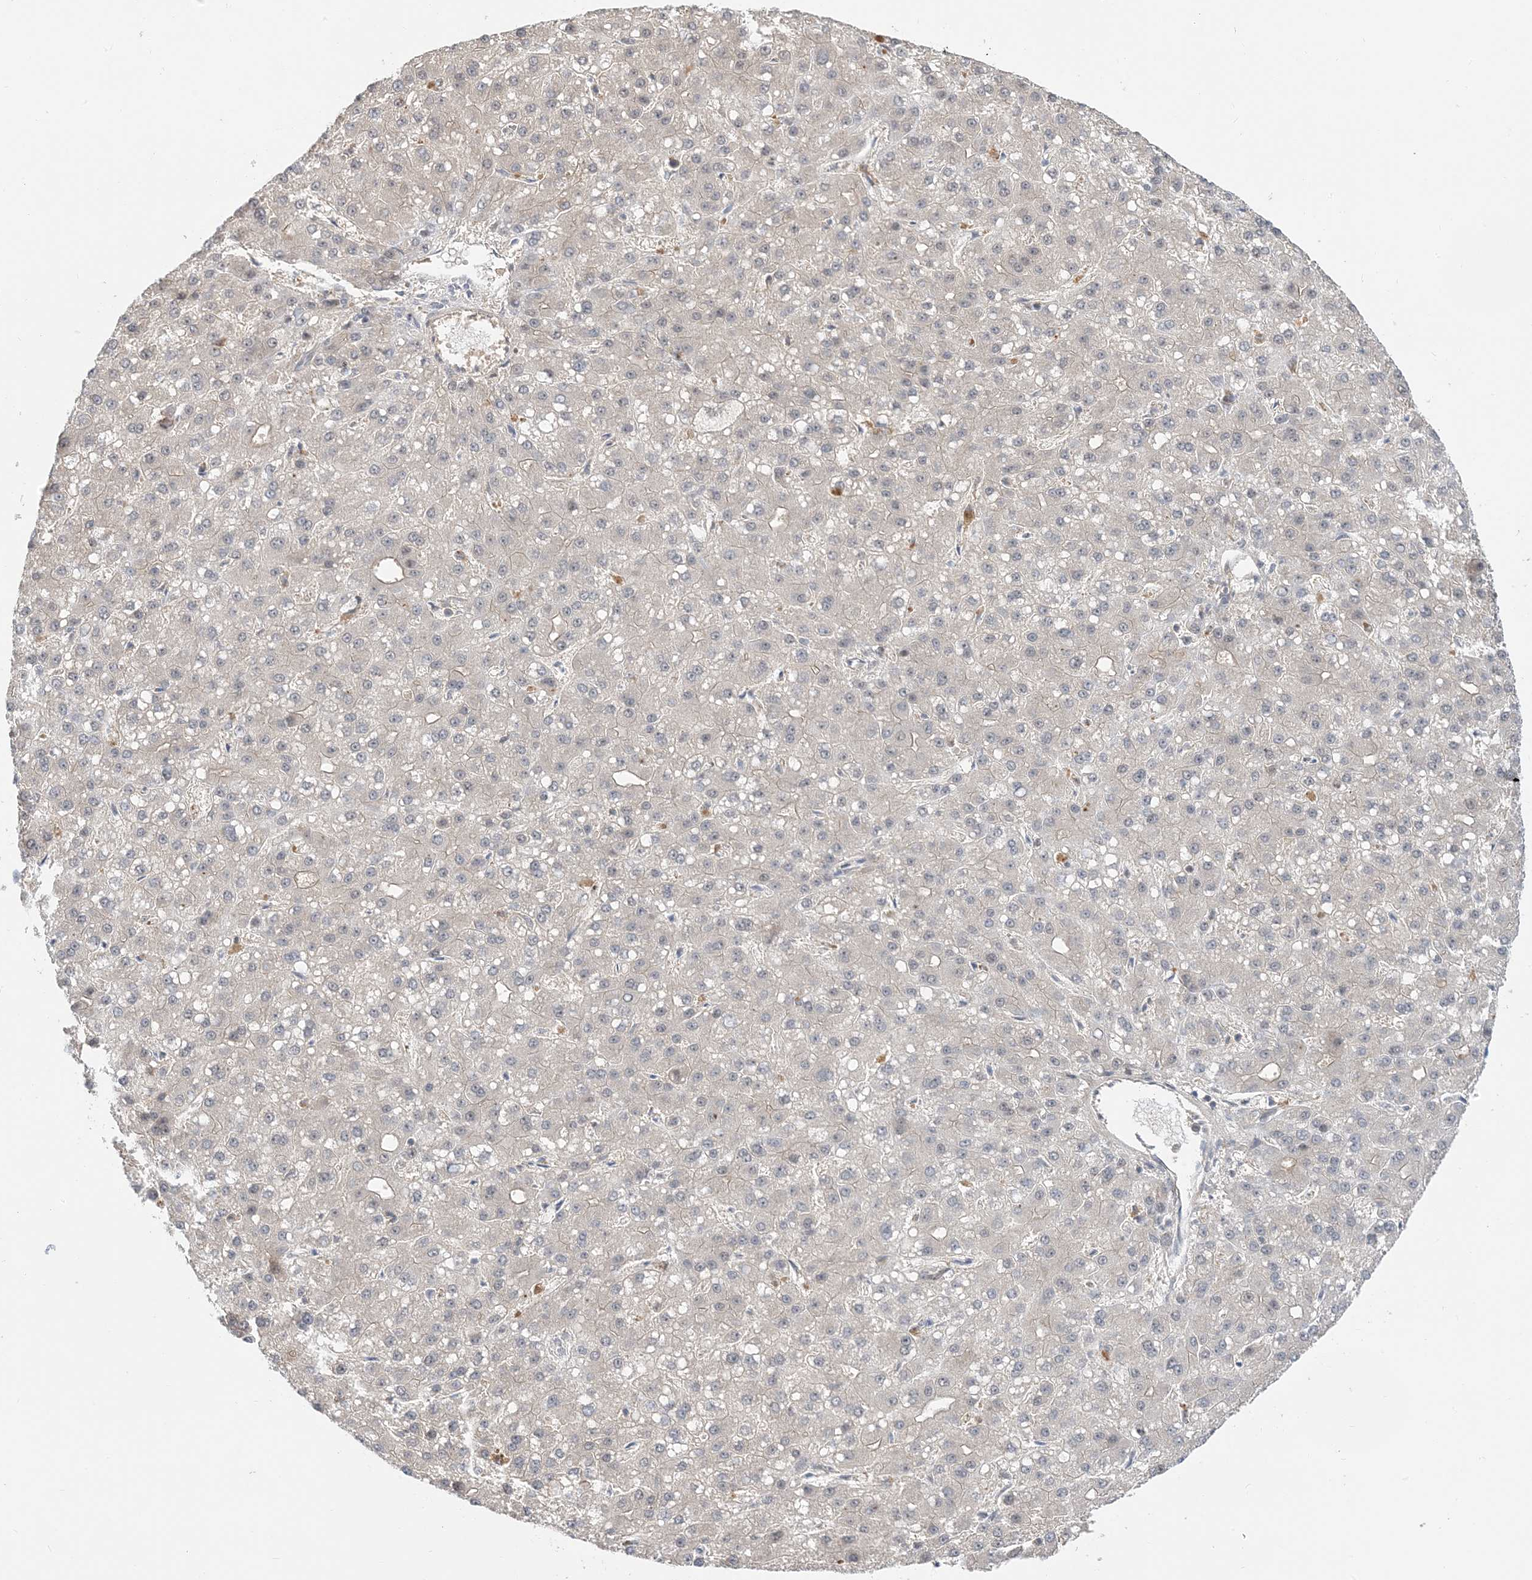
{"staining": {"intensity": "negative", "quantity": "none", "location": "none"}, "tissue": "liver cancer", "cell_type": "Tumor cells", "image_type": "cancer", "snomed": [{"axis": "morphology", "description": "Carcinoma, Hepatocellular, NOS"}, {"axis": "topography", "description": "Liver"}], "caption": "Protein analysis of liver cancer demonstrates no significant expression in tumor cells. (DAB immunohistochemistry (IHC) visualized using brightfield microscopy, high magnification).", "gene": "WDR26", "patient": {"sex": "male", "age": 67}}